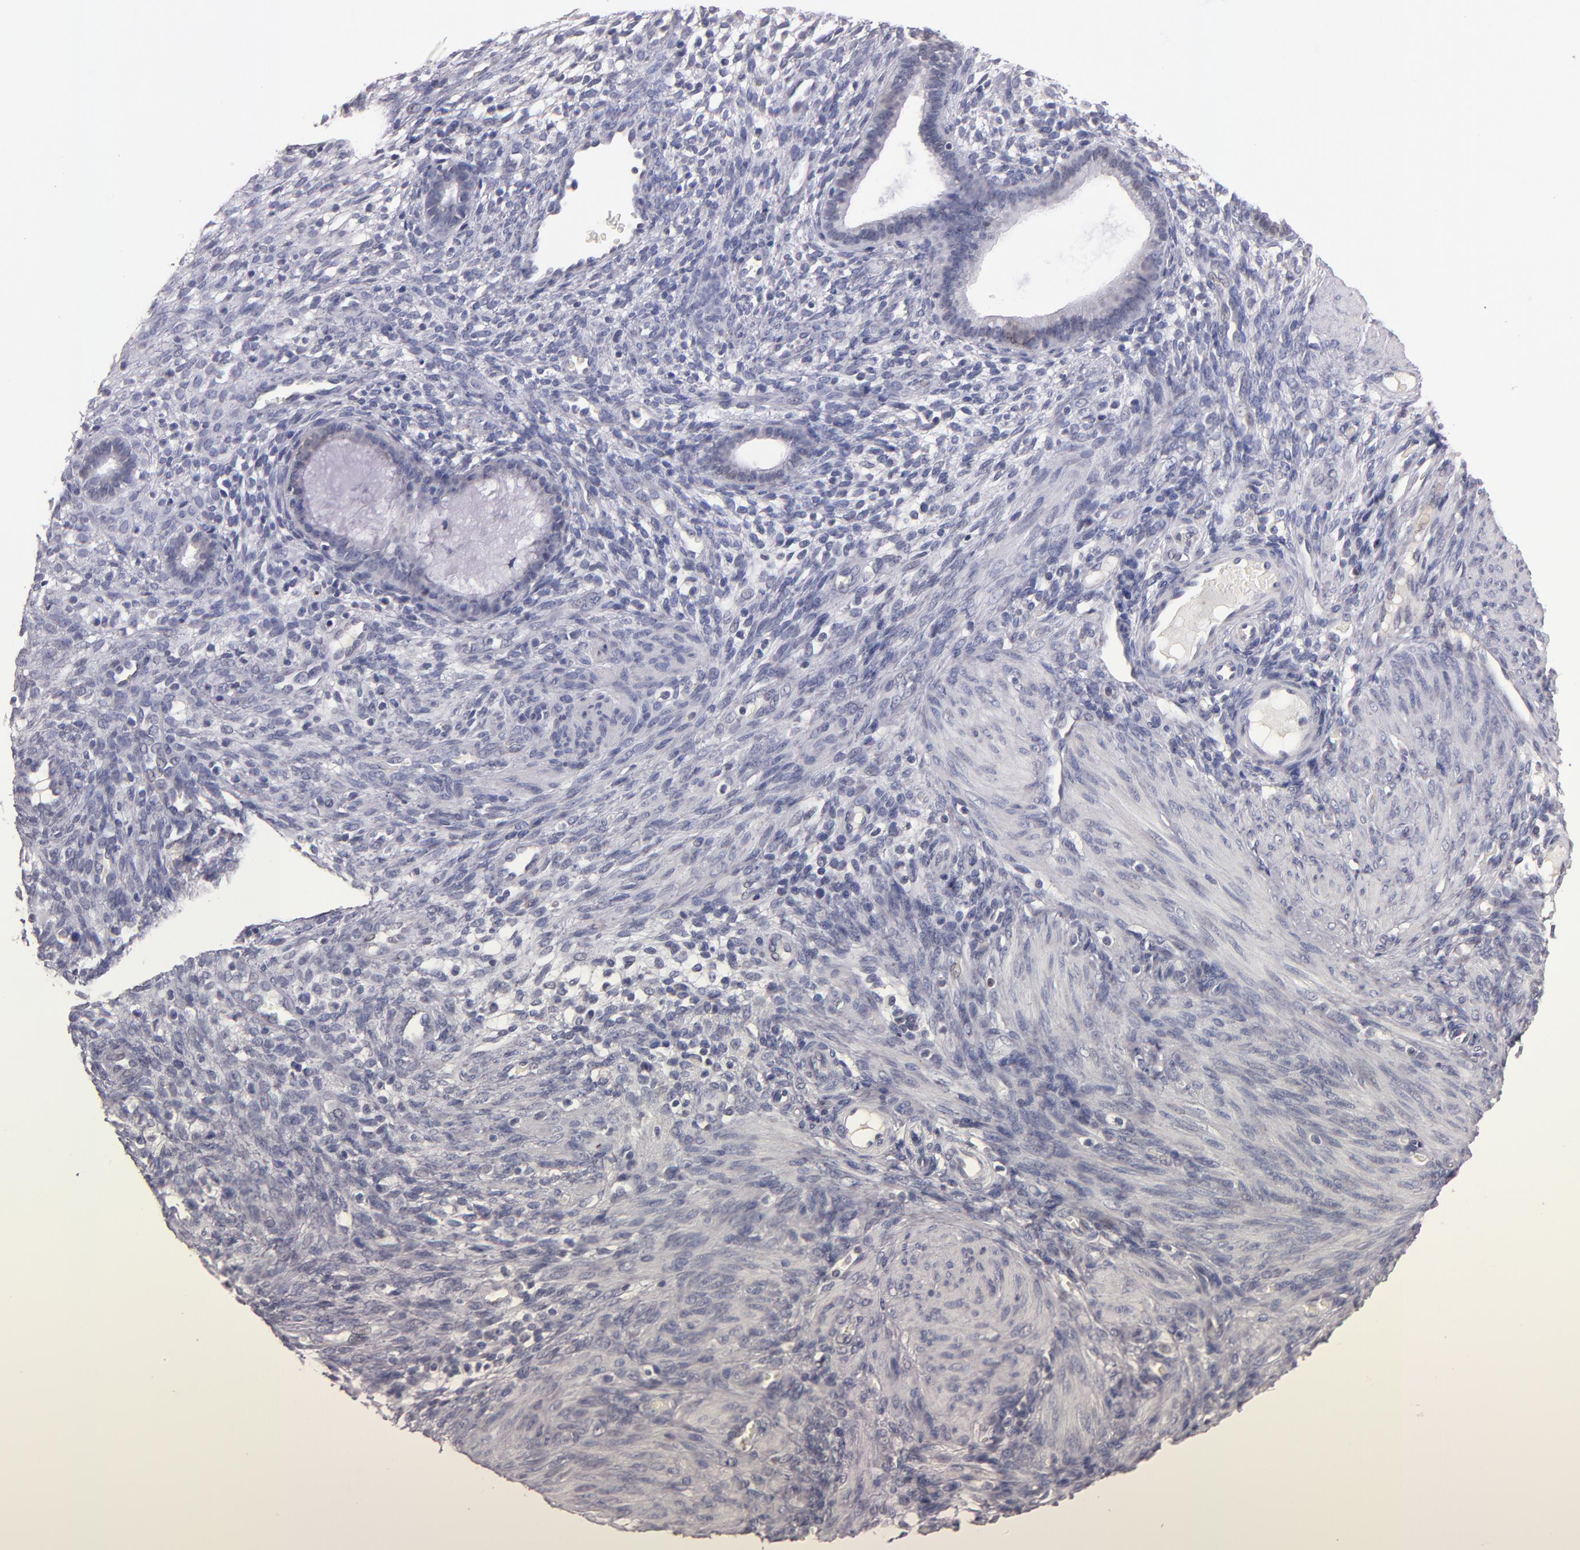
{"staining": {"intensity": "negative", "quantity": "none", "location": "none"}, "tissue": "endometrium", "cell_type": "Cells in endometrial stroma", "image_type": "normal", "snomed": [{"axis": "morphology", "description": "Normal tissue, NOS"}, {"axis": "topography", "description": "Endometrium"}], "caption": "An IHC micrograph of unremarkable endometrium is shown. There is no staining in cells in endometrial stroma of endometrium. (DAB (3,3'-diaminobenzidine) immunohistochemistry (IHC) visualized using brightfield microscopy, high magnification).", "gene": "SOX10", "patient": {"sex": "female", "age": 72}}